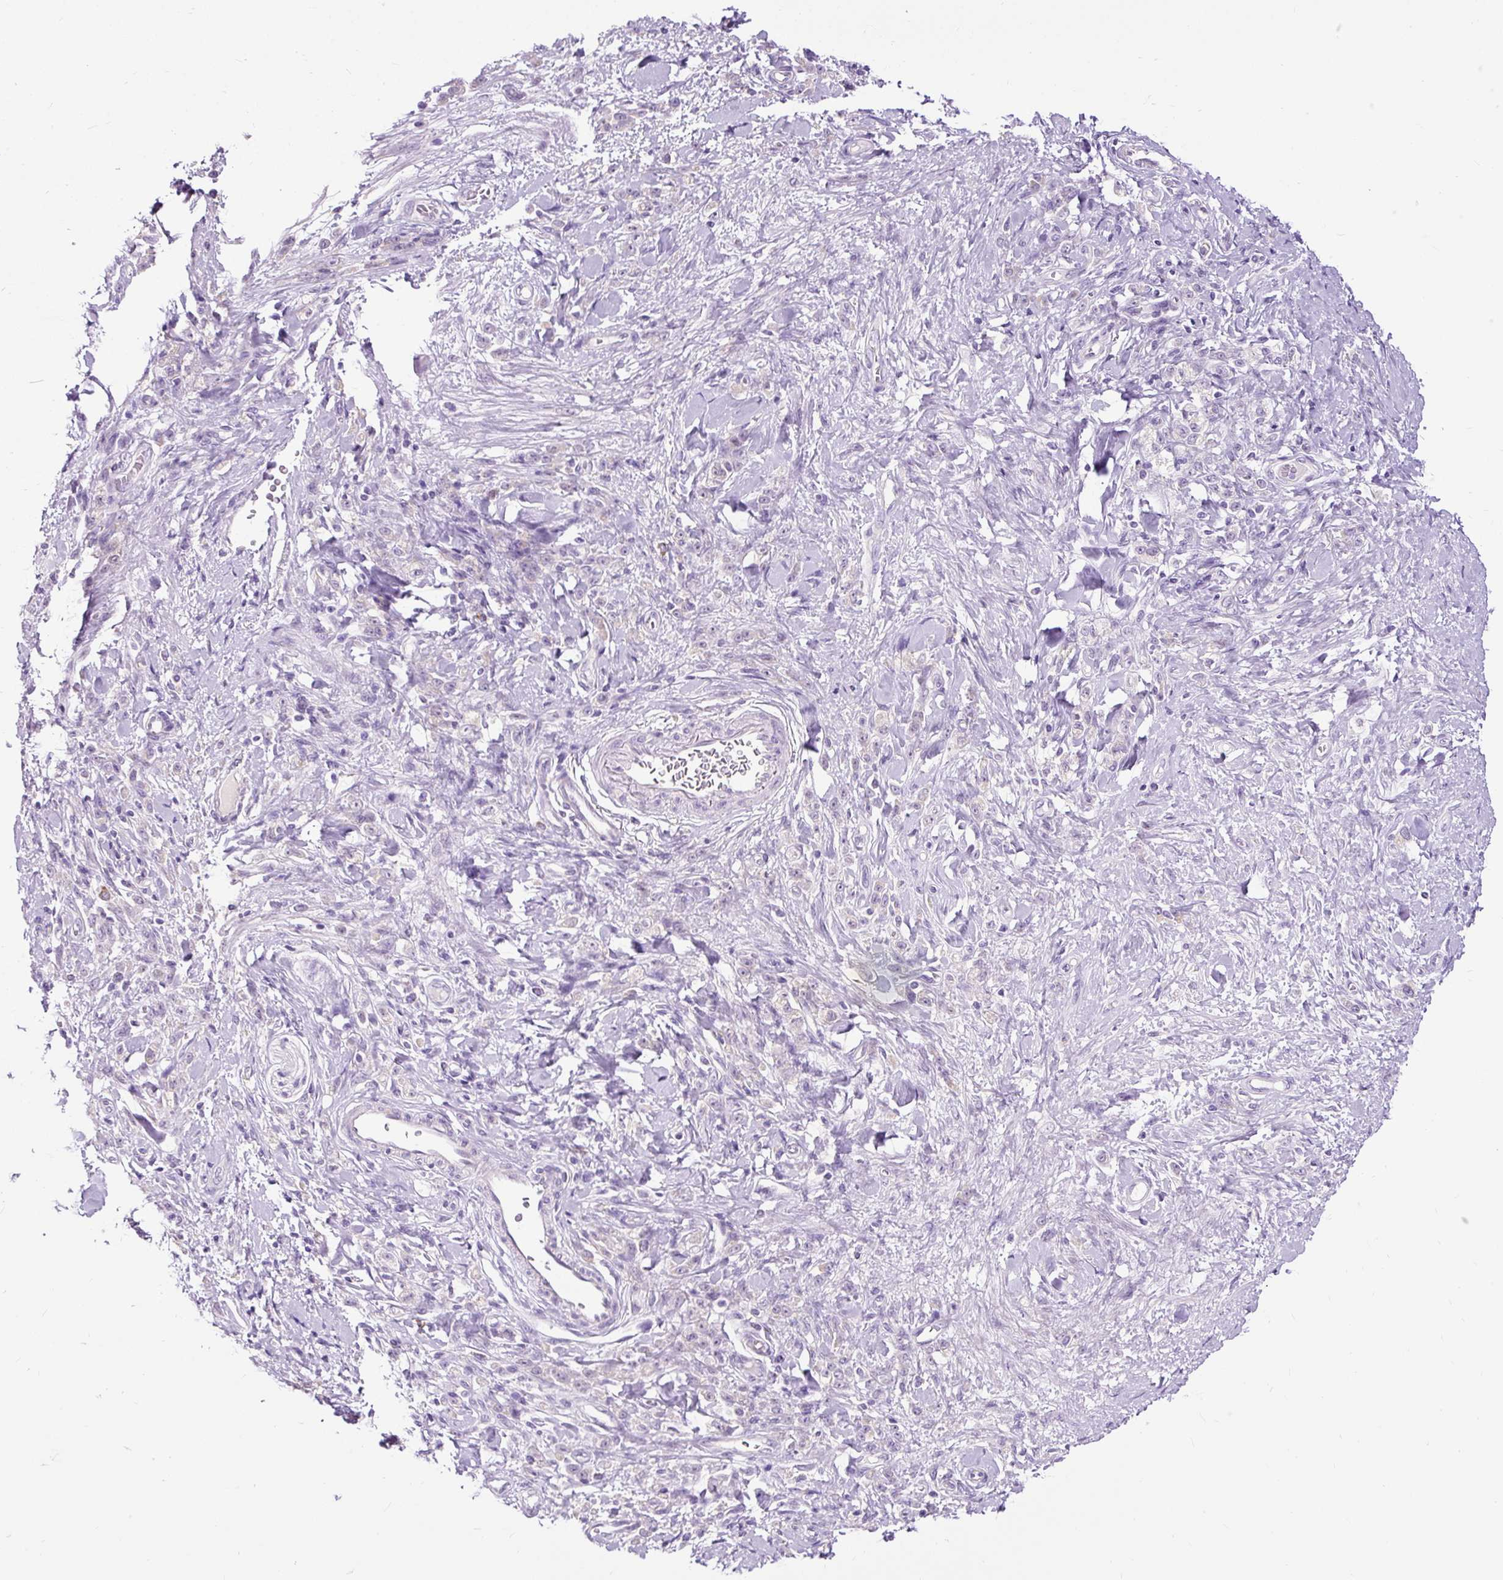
{"staining": {"intensity": "negative", "quantity": "none", "location": "none"}, "tissue": "stomach cancer", "cell_type": "Tumor cells", "image_type": "cancer", "snomed": [{"axis": "morphology", "description": "Normal tissue, NOS"}, {"axis": "morphology", "description": "Adenocarcinoma, NOS"}, {"axis": "topography", "description": "Stomach"}], "caption": "High power microscopy histopathology image of an immunohistochemistry (IHC) image of stomach cancer, revealing no significant staining in tumor cells. Nuclei are stained in blue.", "gene": "FMC1", "patient": {"sex": "male", "age": 82}}